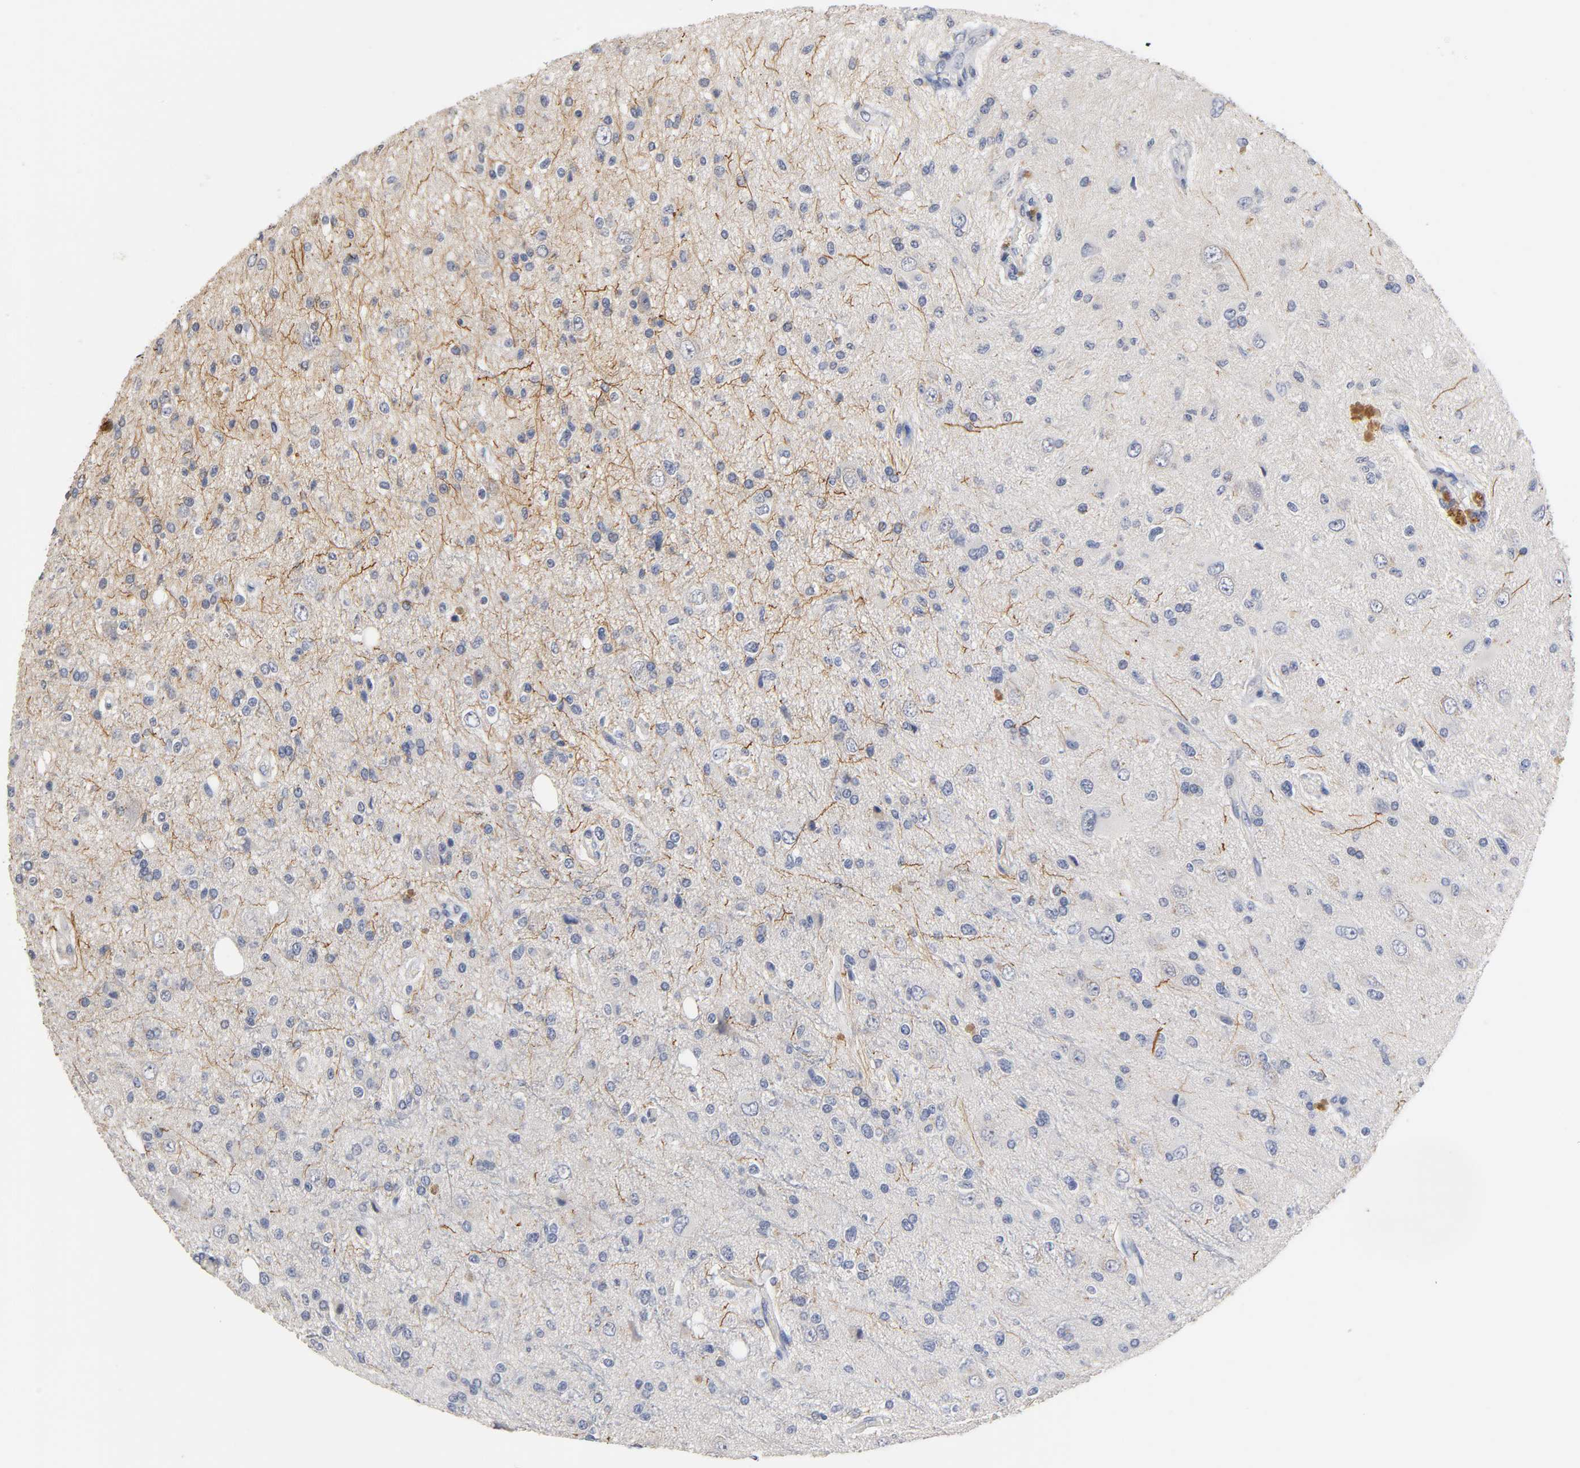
{"staining": {"intensity": "negative", "quantity": "none", "location": "none"}, "tissue": "glioma", "cell_type": "Tumor cells", "image_type": "cancer", "snomed": [{"axis": "morphology", "description": "Glioma, malignant, High grade"}, {"axis": "topography", "description": "Brain"}], "caption": "A high-resolution micrograph shows immunohistochemistry (IHC) staining of malignant glioma (high-grade), which reveals no significant staining in tumor cells. (IHC, brightfield microscopy, high magnification).", "gene": "OVOL1", "patient": {"sex": "male", "age": 47}}